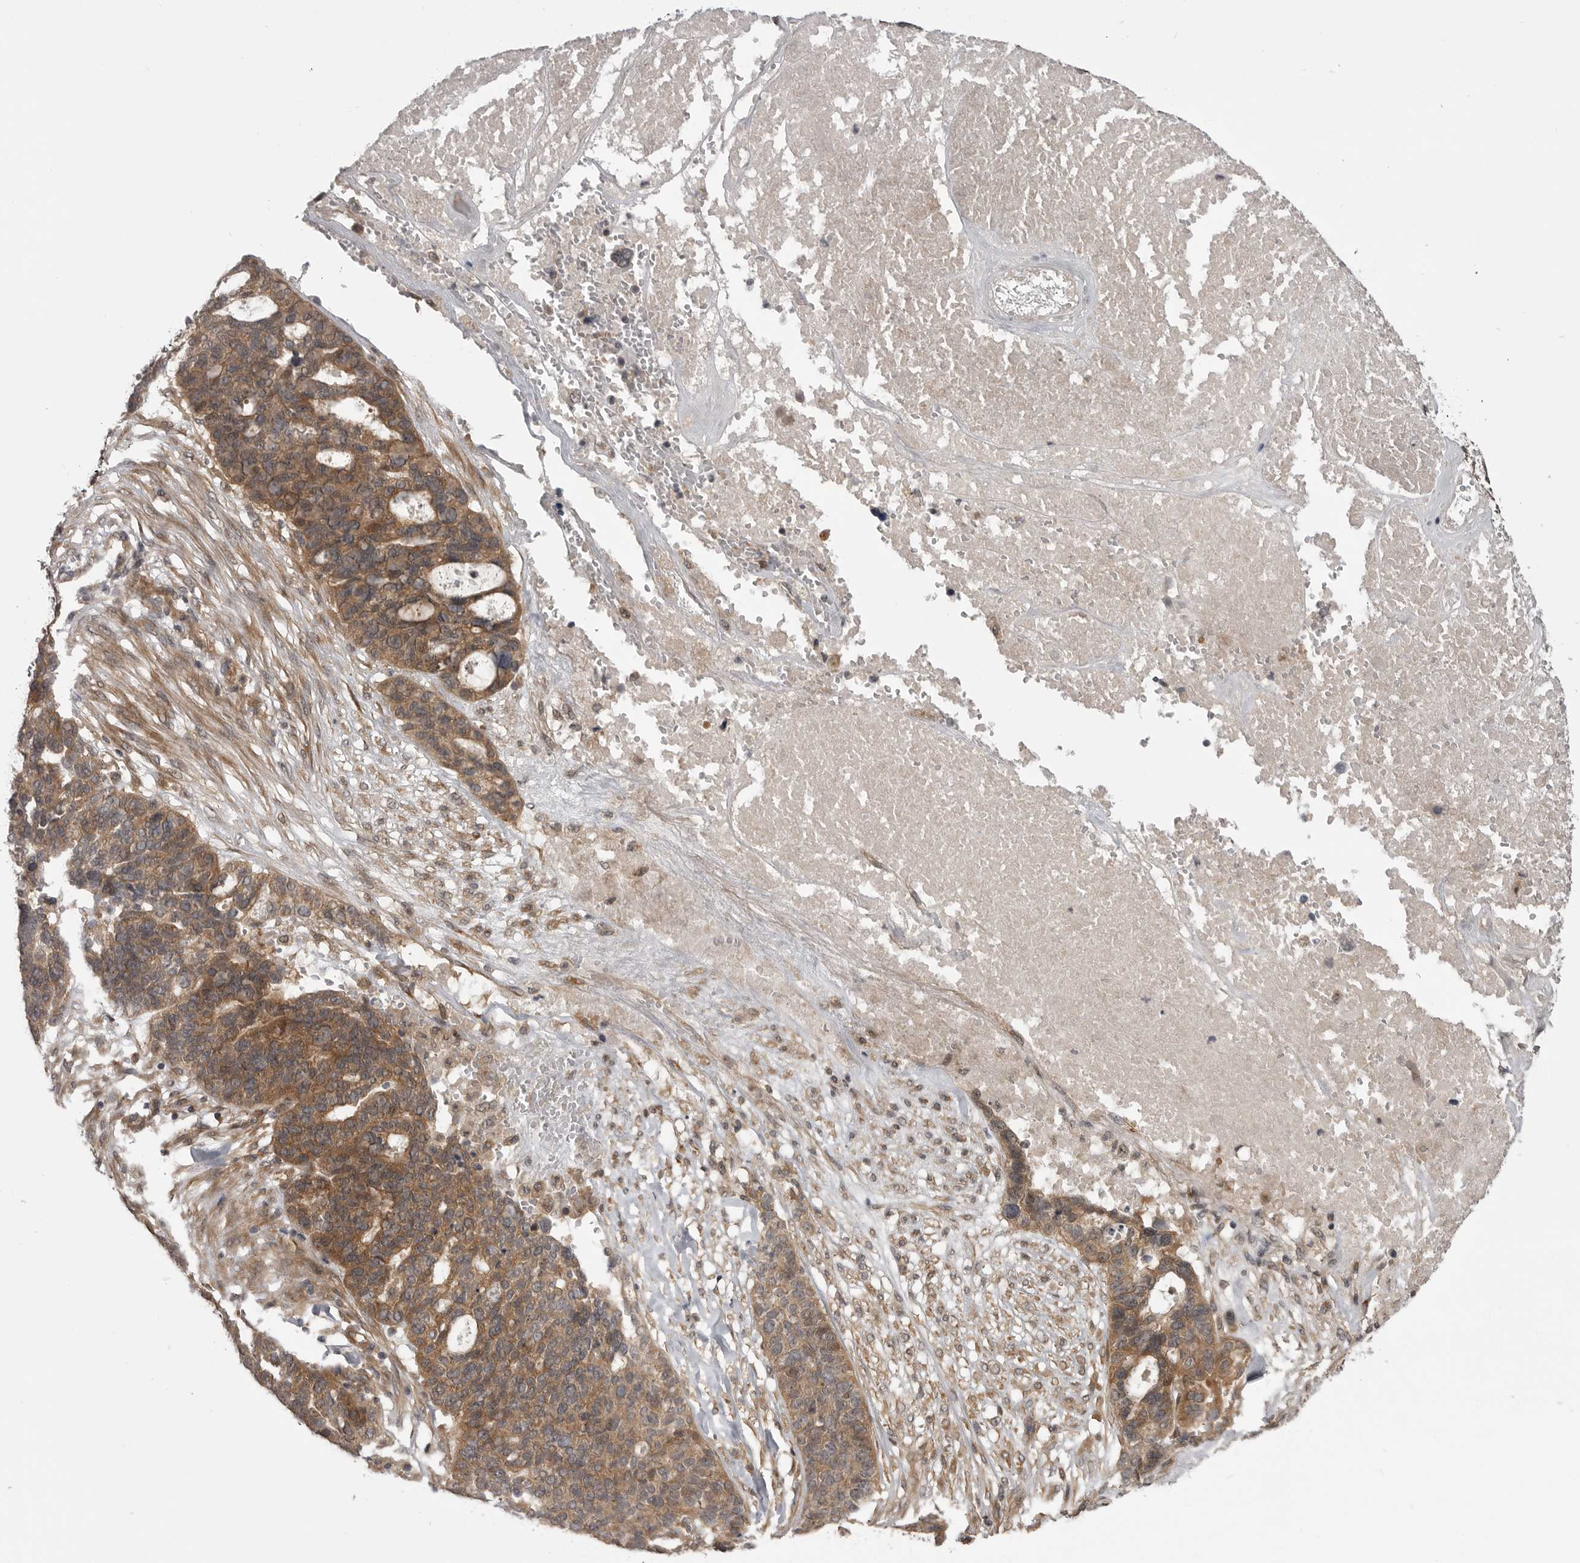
{"staining": {"intensity": "moderate", "quantity": ">75%", "location": "cytoplasmic/membranous"}, "tissue": "ovarian cancer", "cell_type": "Tumor cells", "image_type": "cancer", "snomed": [{"axis": "morphology", "description": "Cystadenocarcinoma, serous, NOS"}, {"axis": "topography", "description": "Ovary"}], "caption": "Protein expression analysis of human ovarian serous cystadenocarcinoma reveals moderate cytoplasmic/membranous expression in approximately >75% of tumor cells.", "gene": "PDCL", "patient": {"sex": "female", "age": 59}}